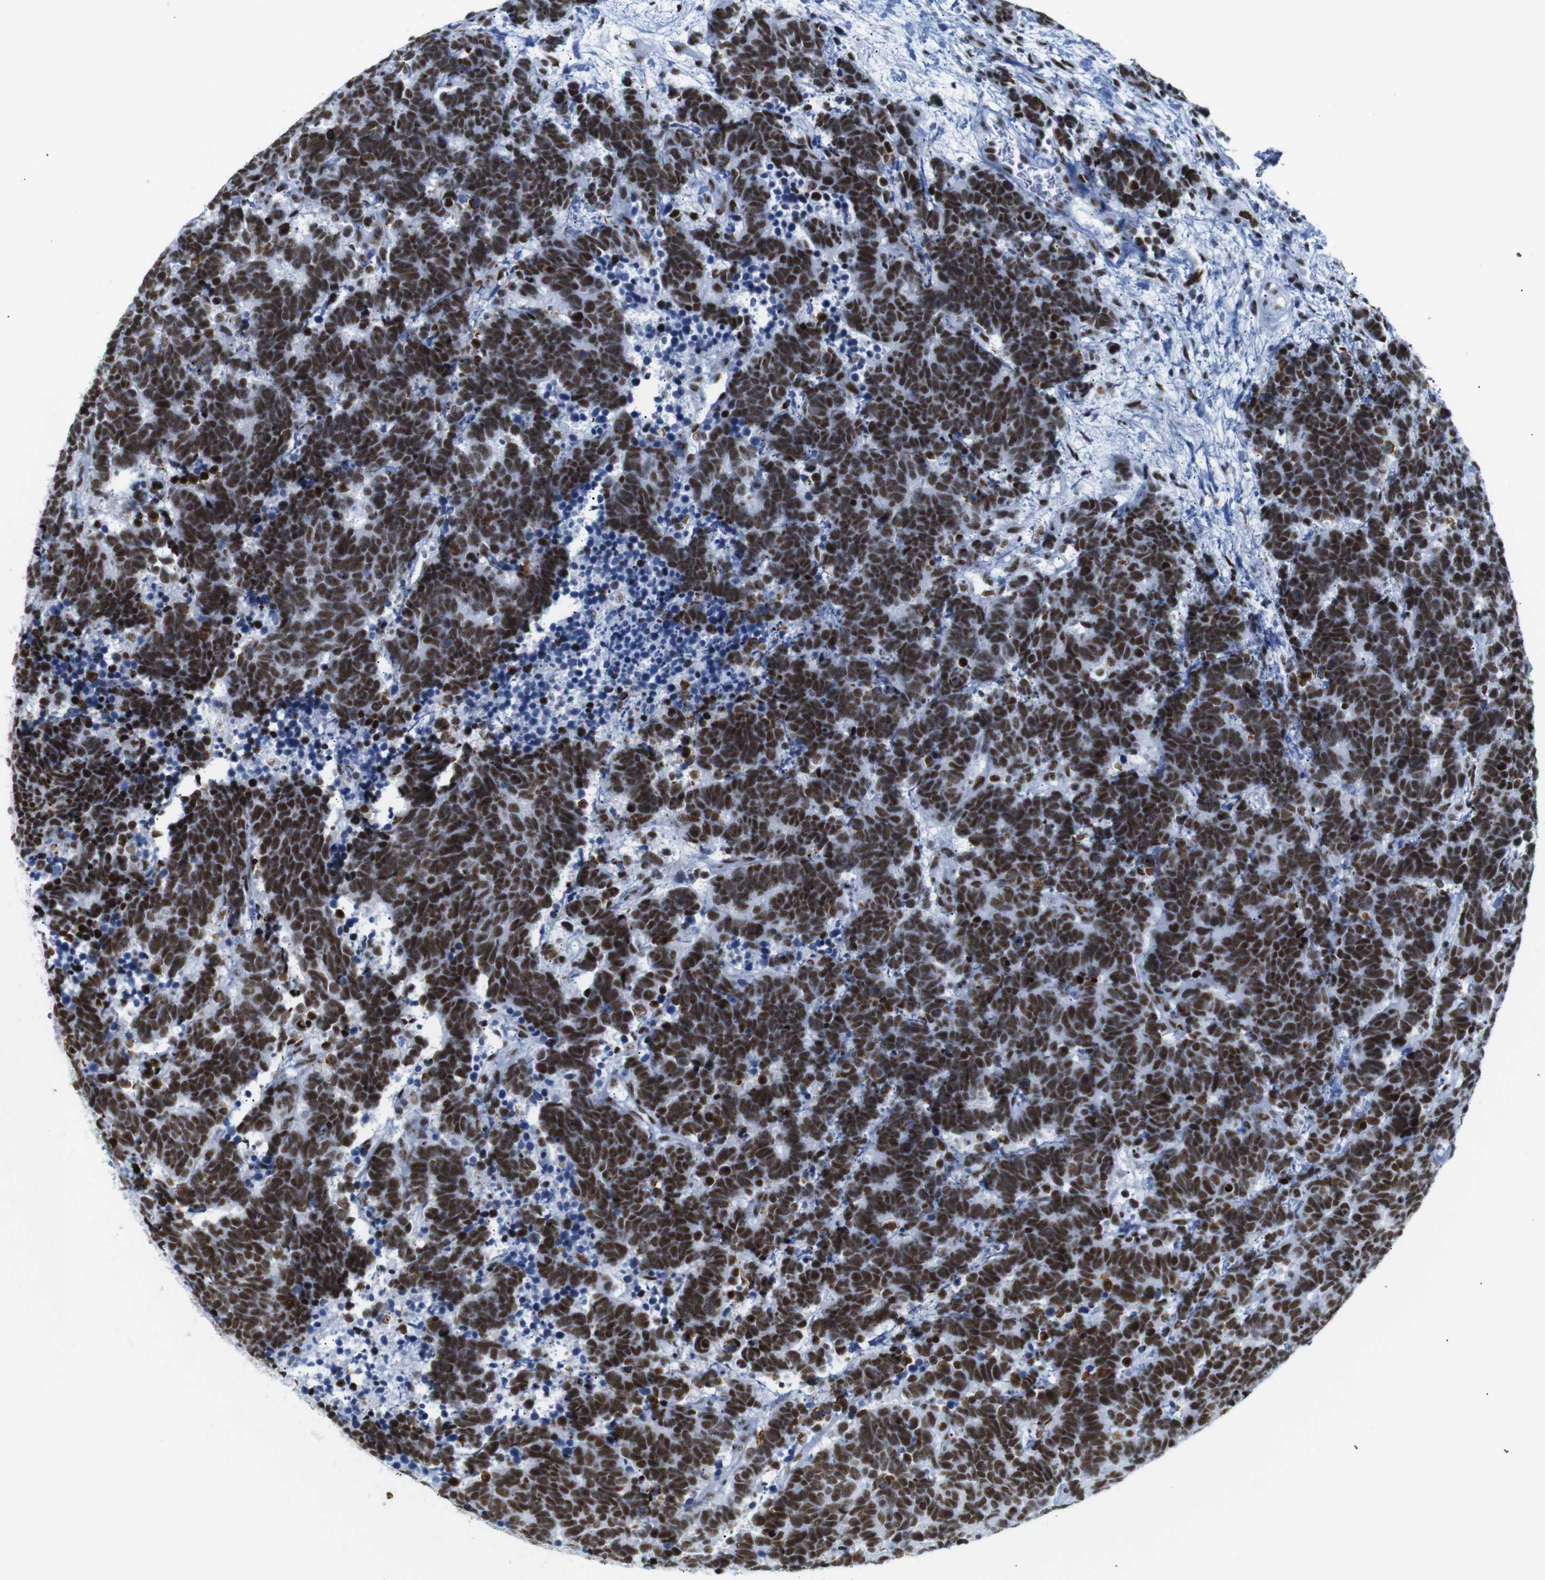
{"staining": {"intensity": "strong", "quantity": ">75%", "location": "nuclear"}, "tissue": "carcinoid", "cell_type": "Tumor cells", "image_type": "cancer", "snomed": [{"axis": "morphology", "description": "Carcinoma, NOS"}, {"axis": "morphology", "description": "Carcinoid, malignant, NOS"}, {"axis": "topography", "description": "Urinary bladder"}], "caption": "Carcinoma stained with a brown dye demonstrates strong nuclear positive expression in approximately >75% of tumor cells.", "gene": "TRA2B", "patient": {"sex": "male", "age": 57}}